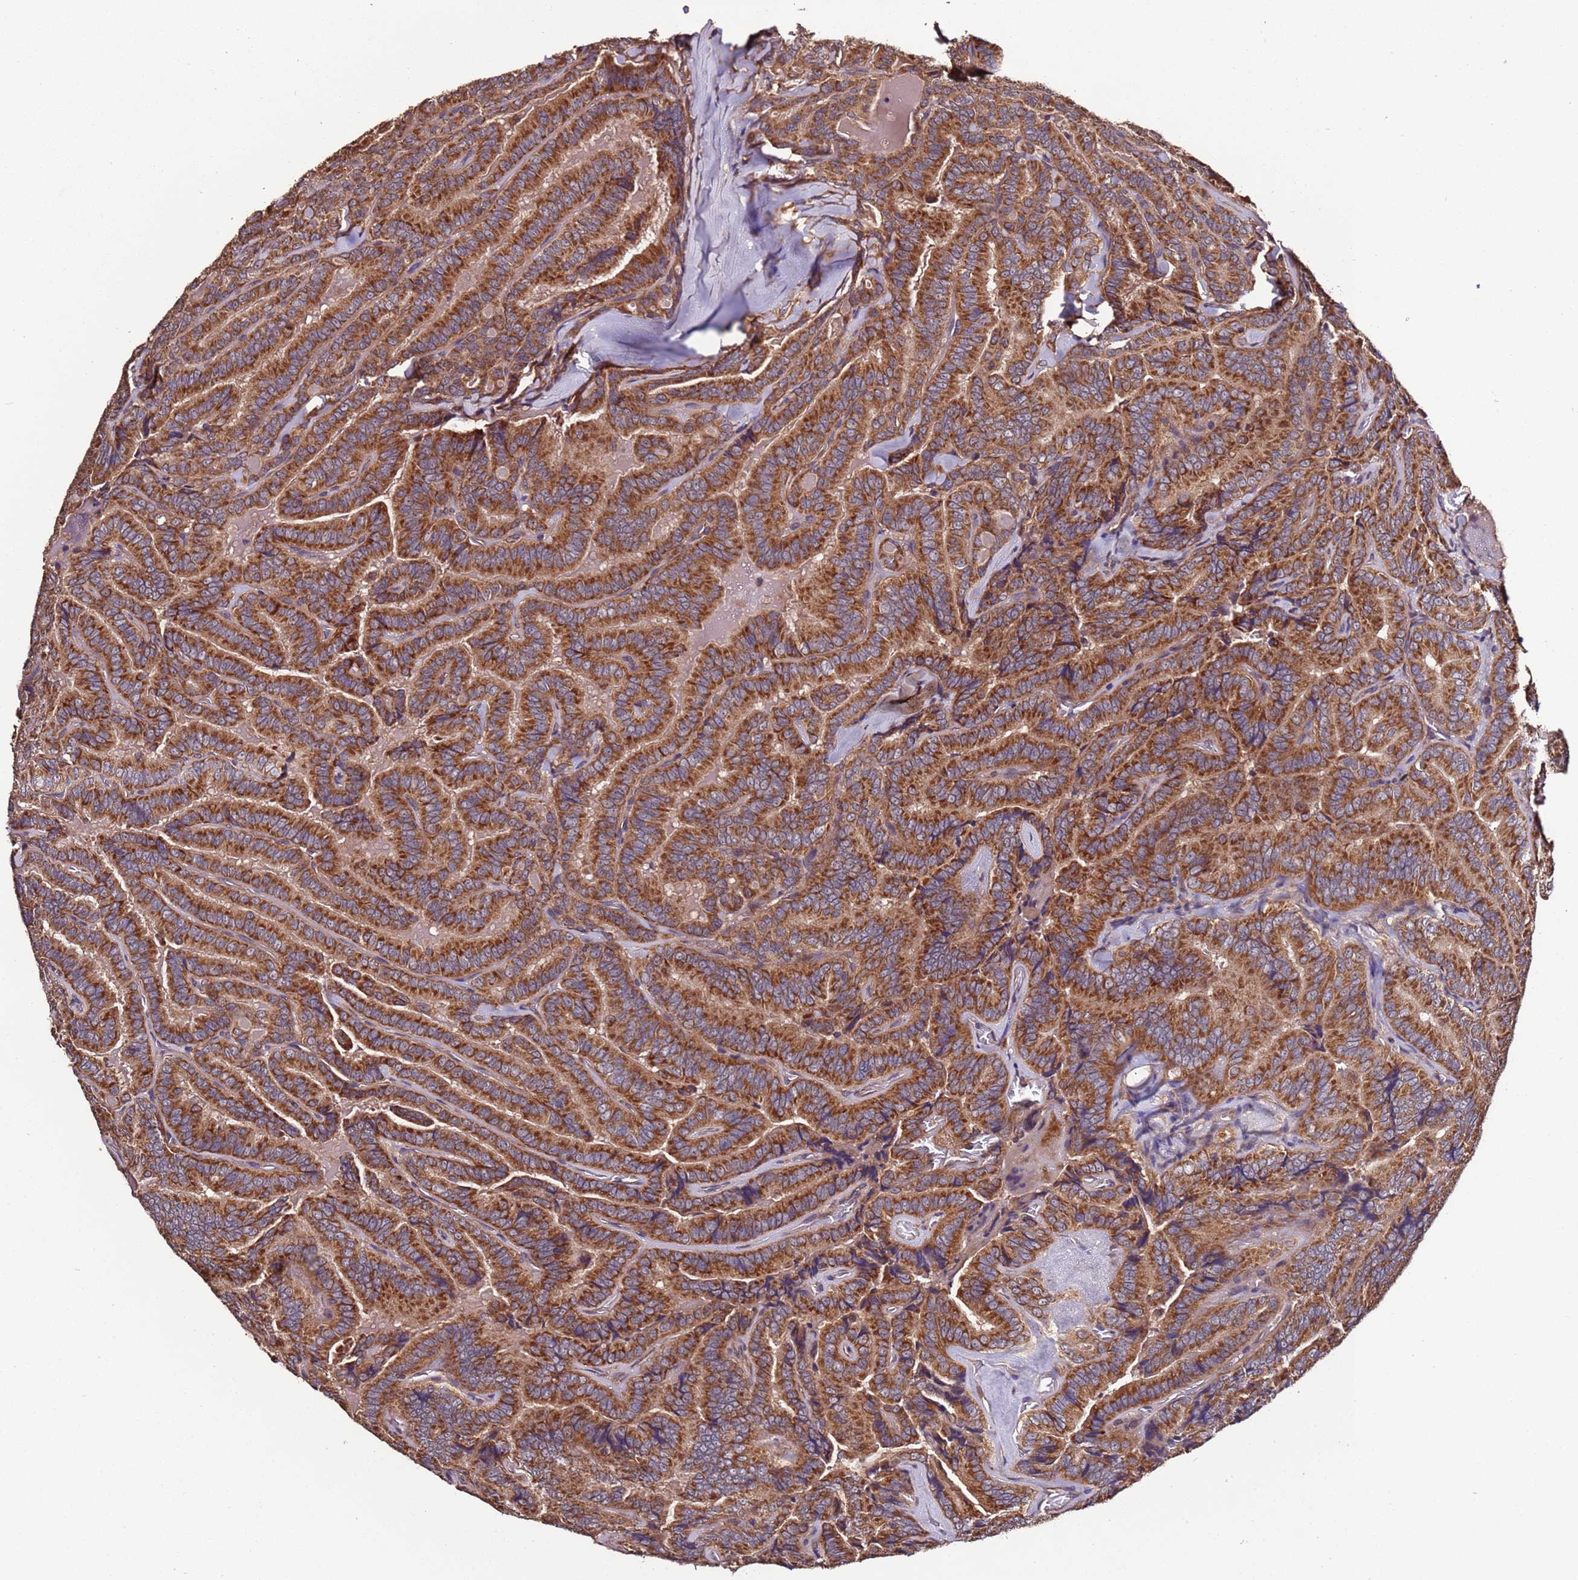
{"staining": {"intensity": "strong", "quantity": ">75%", "location": "cytoplasmic/membranous"}, "tissue": "thyroid cancer", "cell_type": "Tumor cells", "image_type": "cancer", "snomed": [{"axis": "morphology", "description": "Papillary adenocarcinoma, NOS"}, {"axis": "topography", "description": "Thyroid gland"}], "caption": "Human thyroid cancer stained for a protein (brown) displays strong cytoplasmic/membranous positive staining in about >75% of tumor cells.", "gene": "RPS15A", "patient": {"sex": "male", "age": 61}}